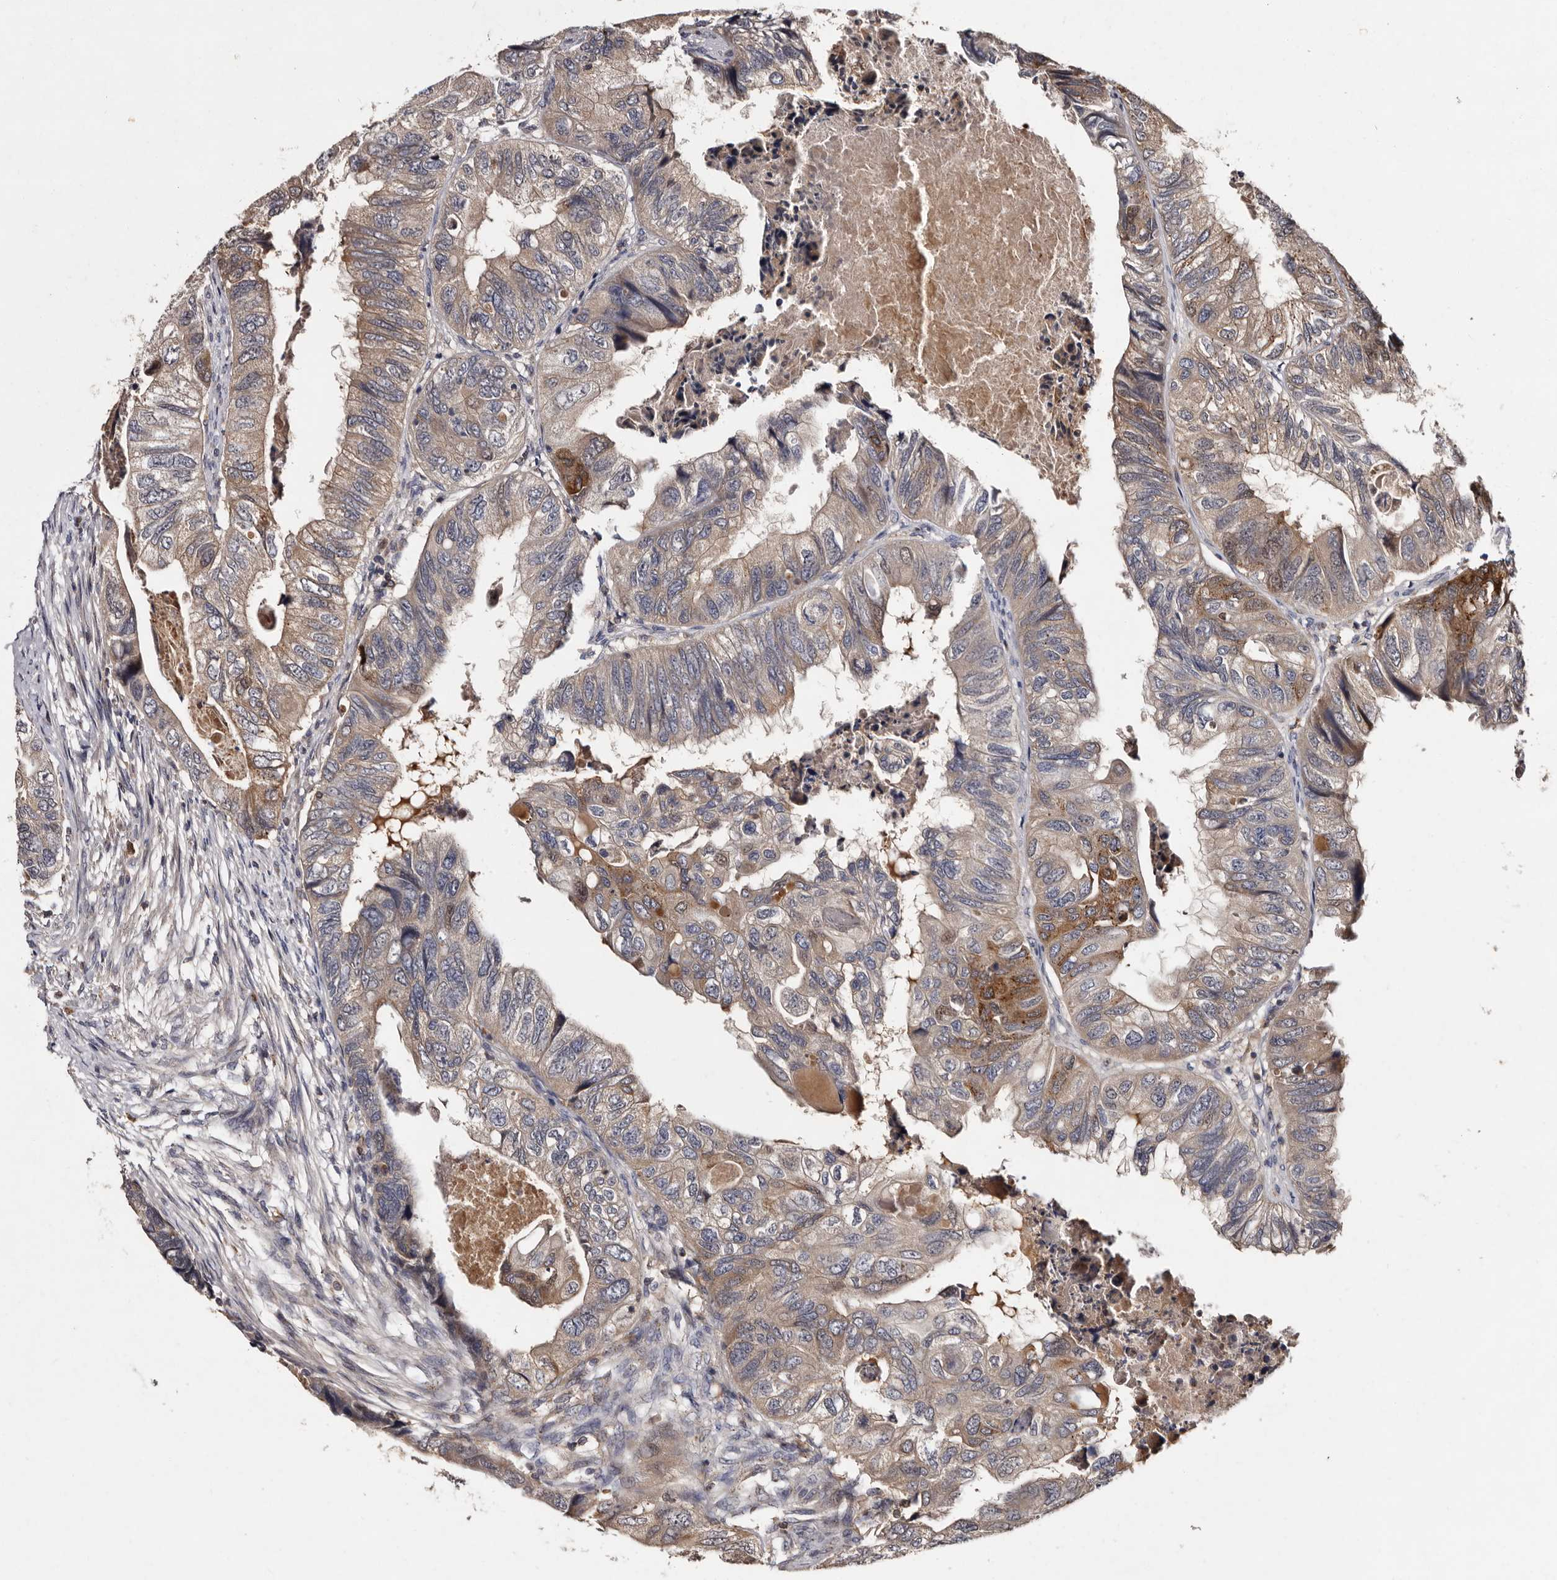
{"staining": {"intensity": "moderate", "quantity": "<25%", "location": "cytoplasmic/membranous"}, "tissue": "colorectal cancer", "cell_type": "Tumor cells", "image_type": "cancer", "snomed": [{"axis": "morphology", "description": "Adenocarcinoma, NOS"}, {"axis": "topography", "description": "Rectum"}], "caption": "Immunohistochemical staining of human colorectal adenocarcinoma exhibits low levels of moderate cytoplasmic/membranous protein positivity in about <25% of tumor cells.", "gene": "DNPH1", "patient": {"sex": "male", "age": 63}}